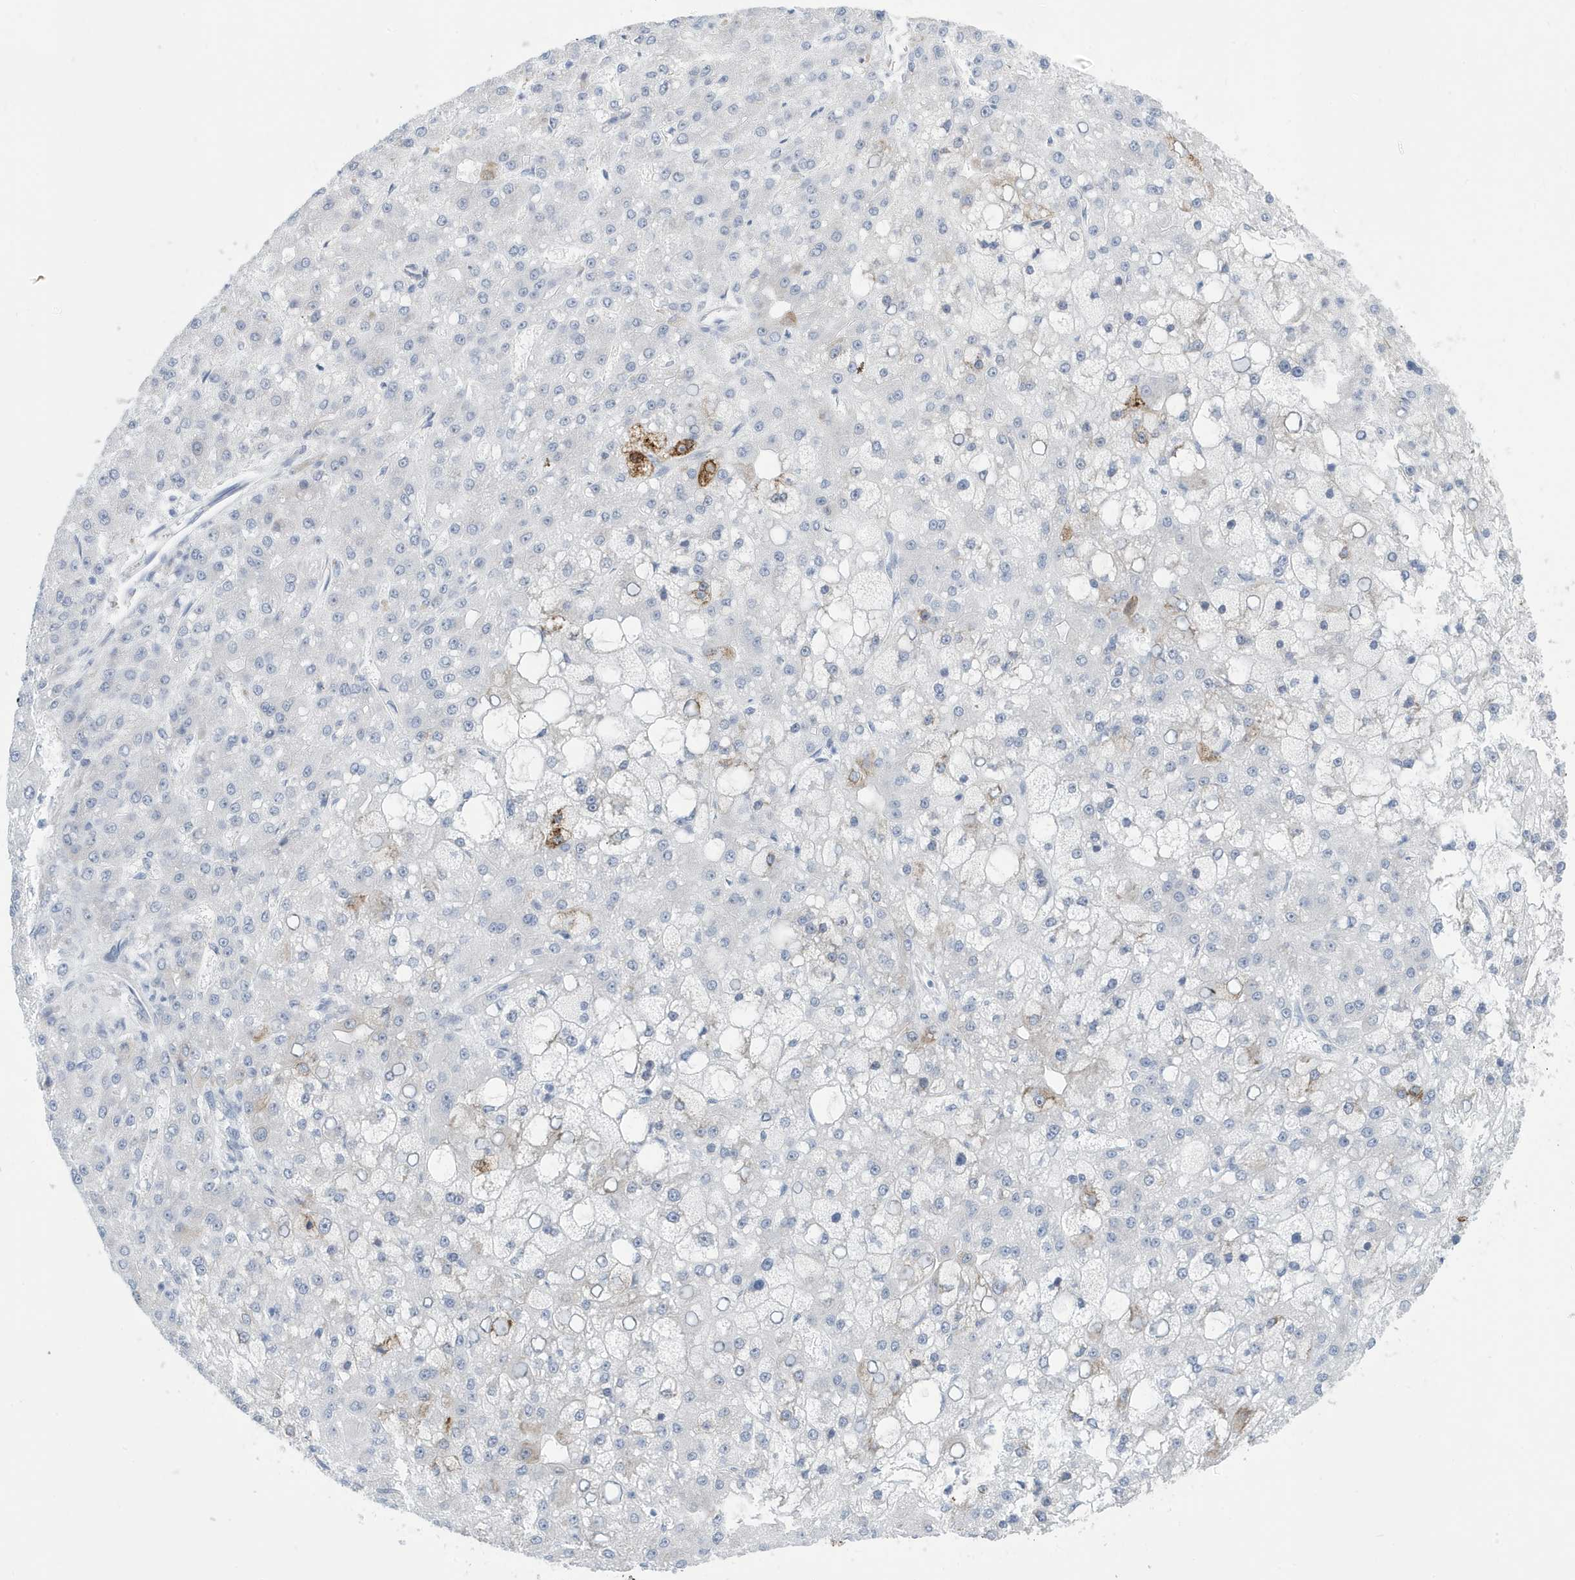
{"staining": {"intensity": "negative", "quantity": "none", "location": "none"}, "tissue": "liver cancer", "cell_type": "Tumor cells", "image_type": "cancer", "snomed": [{"axis": "morphology", "description": "Carcinoma, Hepatocellular, NOS"}, {"axis": "topography", "description": "Liver"}], "caption": "Photomicrograph shows no significant protein positivity in tumor cells of liver cancer (hepatocellular carcinoma). The staining is performed using DAB (3,3'-diaminobenzidine) brown chromogen with nuclei counter-stained in using hematoxylin.", "gene": "SEMA3F", "patient": {"sex": "male", "age": 67}}